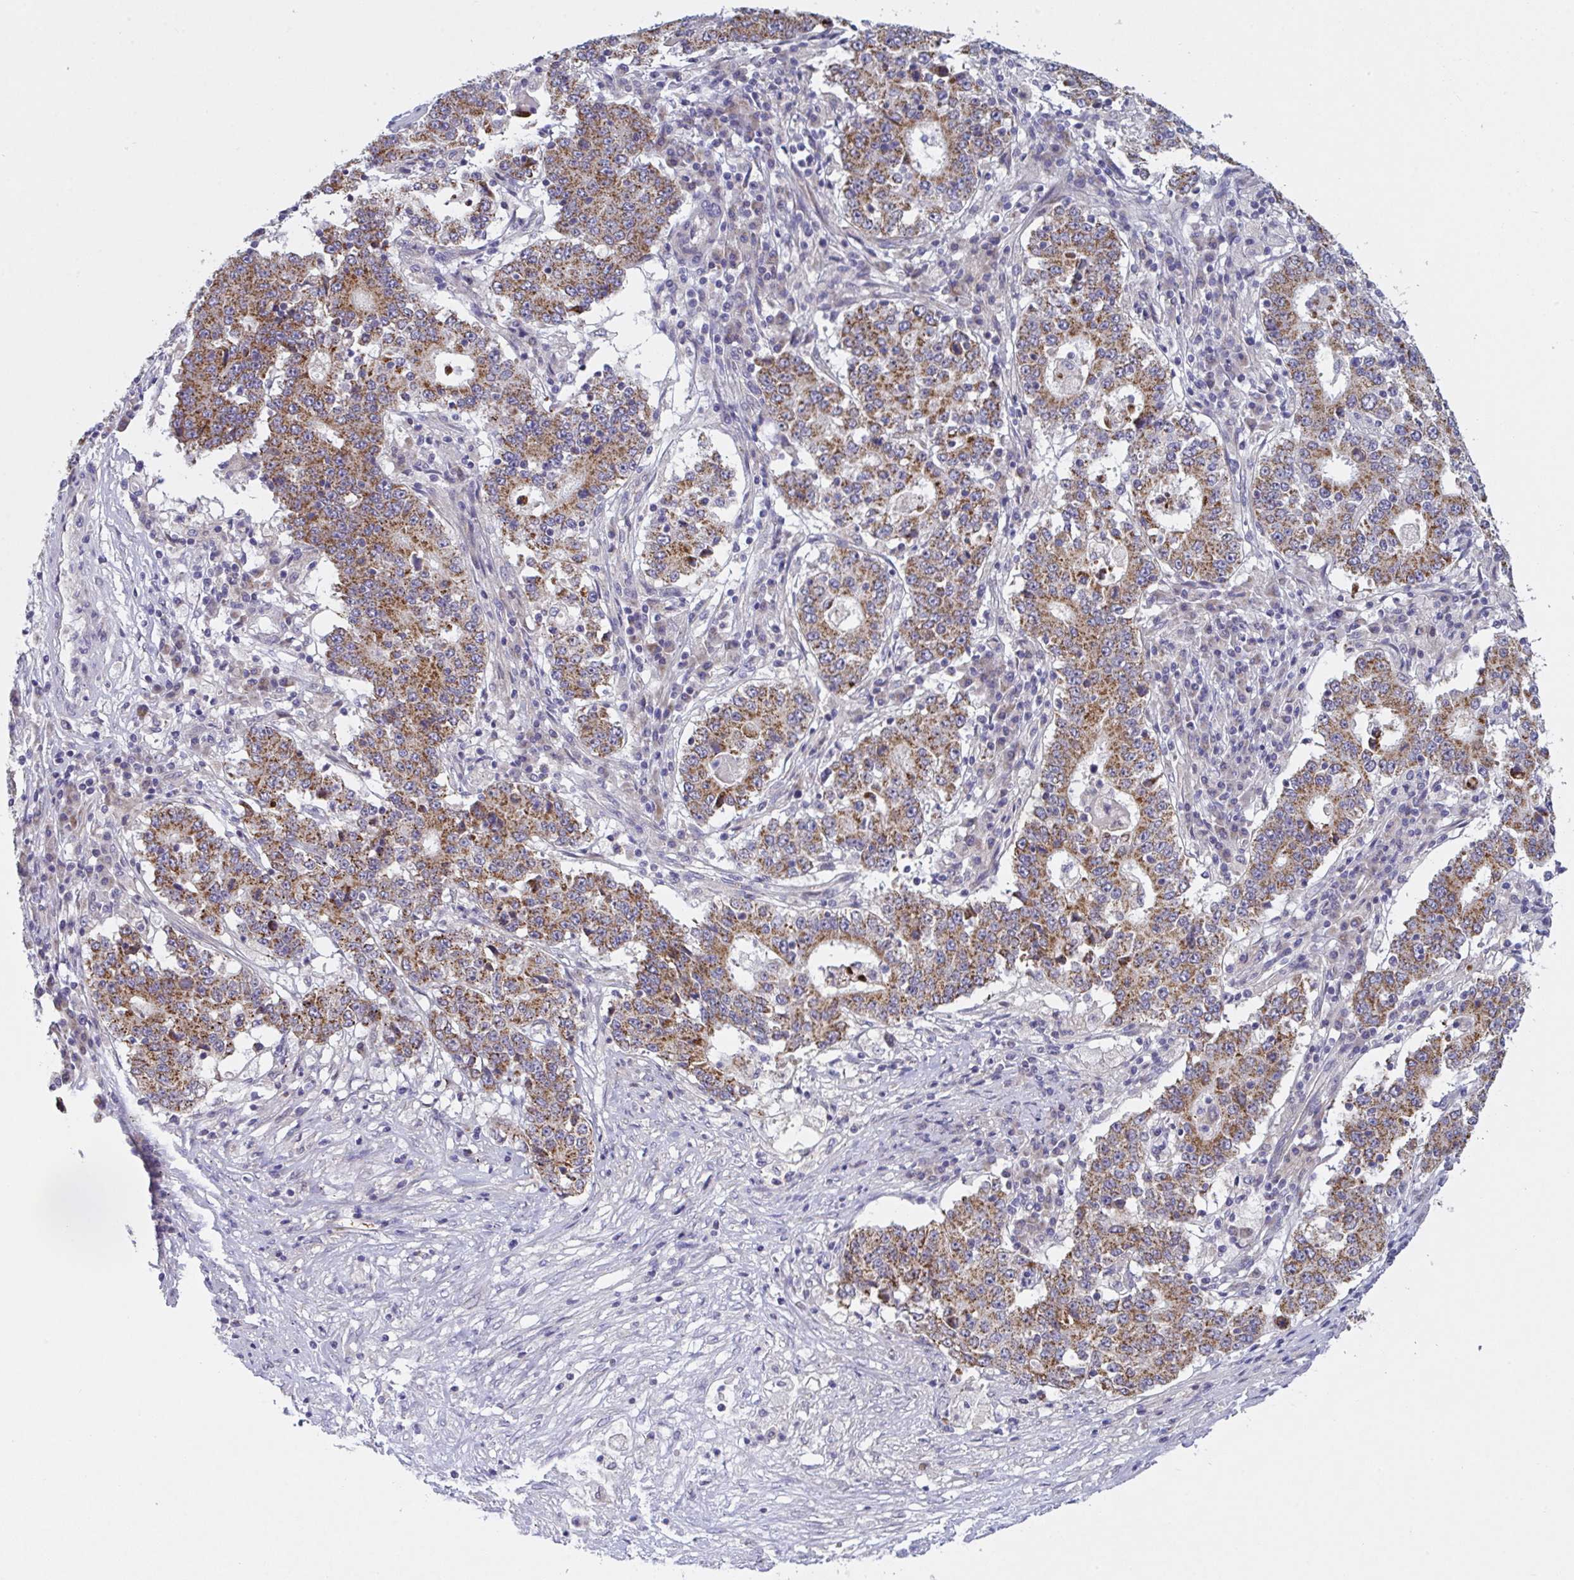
{"staining": {"intensity": "moderate", "quantity": ">75%", "location": "cytoplasmic/membranous"}, "tissue": "stomach cancer", "cell_type": "Tumor cells", "image_type": "cancer", "snomed": [{"axis": "morphology", "description": "Adenocarcinoma, NOS"}, {"axis": "topography", "description": "Stomach"}], "caption": "A histopathology image showing moderate cytoplasmic/membranous positivity in approximately >75% of tumor cells in adenocarcinoma (stomach), as visualized by brown immunohistochemical staining.", "gene": "MRPS2", "patient": {"sex": "male", "age": 59}}